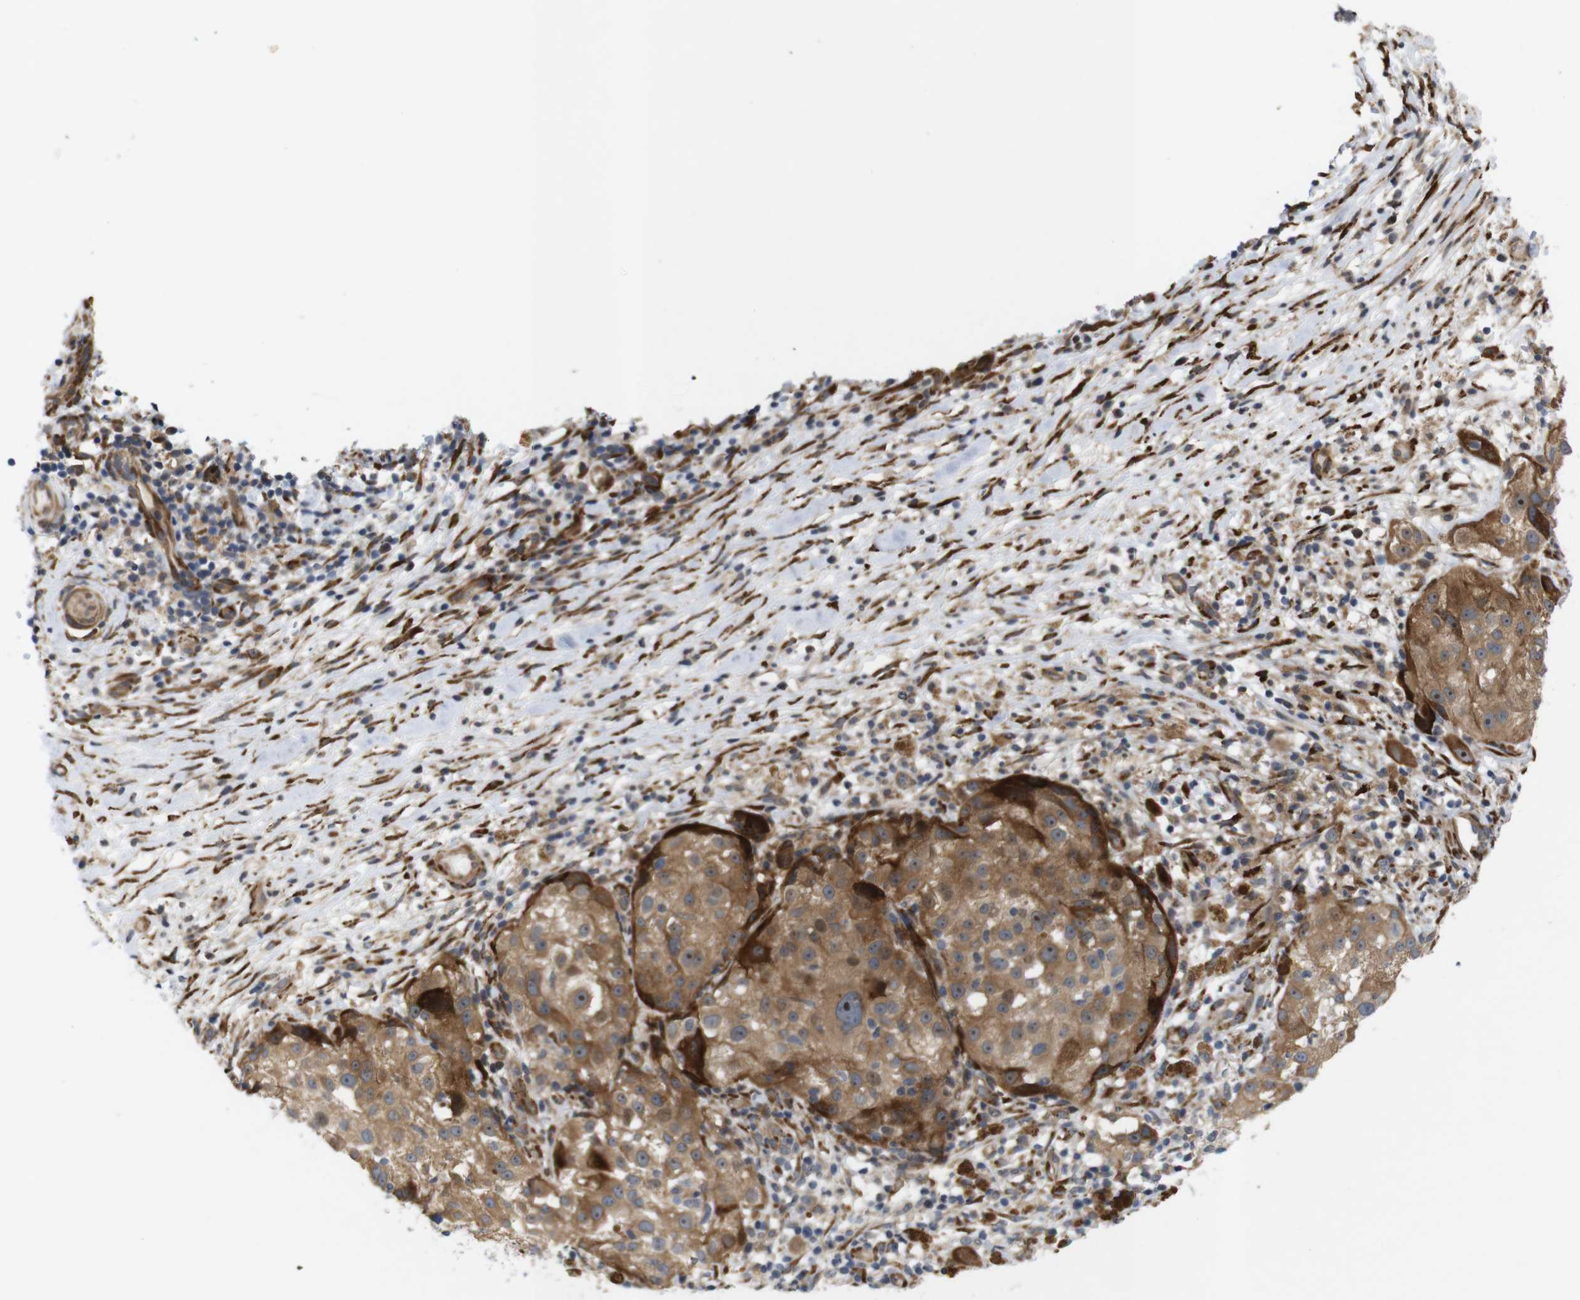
{"staining": {"intensity": "moderate", "quantity": ">75%", "location": "cytoplasmic/membranous"}, "tissue": "melanoma", "cell_type": "Tumor cells", "image_type": "cancer", "snomed": [{"axis": "morphology", "description": "Necrosis, NOS"}, {"axis": "morphology", "description": "Malignant melanoma, NOS"}, {"axis": "topography", "description": "Skin"}], "caption": "This micrograph displays IHC staining of melanoma, with medium moderate cytoplasmic/membranous positivity in about >75% of tumor cells.", "gene": "P3H2", "patient": {"sex": "female", "age": 87}}